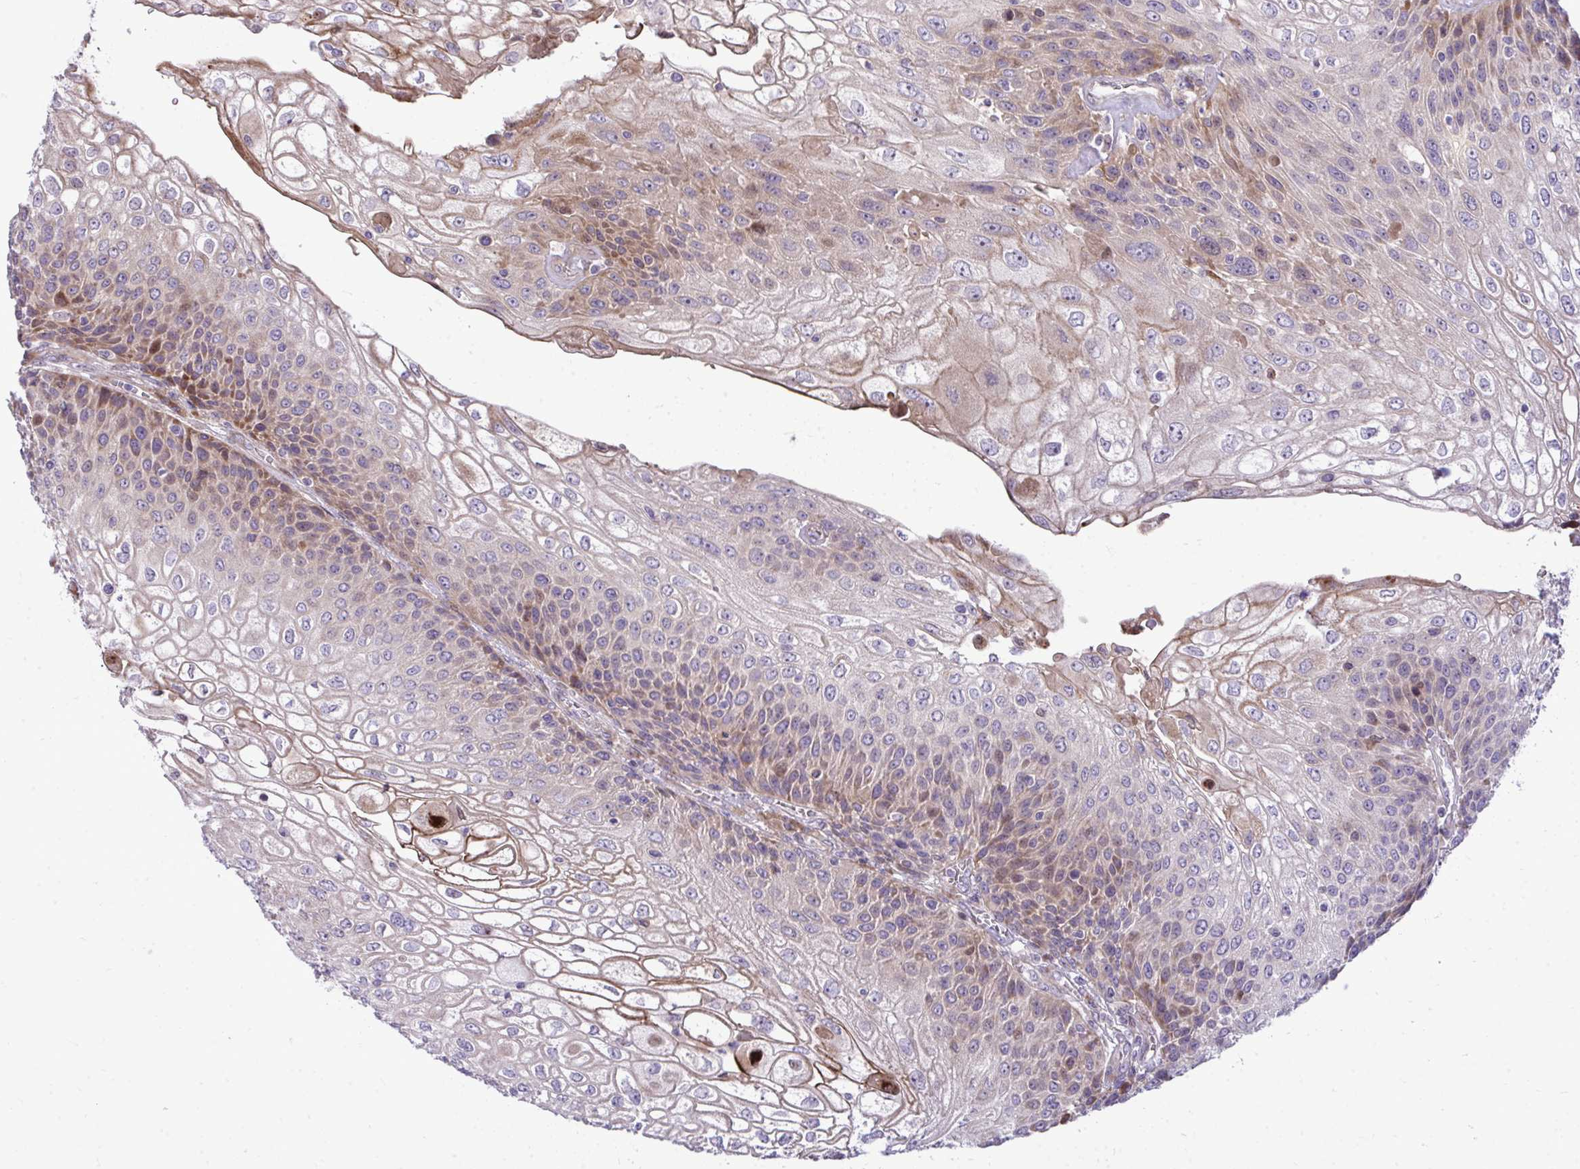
{"staining": {"intensity": "moderate", "quantity": "25%-75%", "location": "cytoplasmic/membranous"}, "tissue": "urothelial cancer", "cell_type": "Tumor cells", "image_type": "cancer", "snomed": [{"axis": "morphology", "description": "Urothelial carcinoma, High grade"}, {"axis": "topography", "description": "Urinary bladder"}], "caption": "High-grade urothelial carcinoma stained with DAB (3,3'-diaminobenzidine) immunohistochemistry exhibits medium levels of moderate cytoplasmic/membranous positivity in approximately 25%-75% of tumor cells.", "gene": "ZSCAN9", "patient": {"sex": "female", "age": 70}}